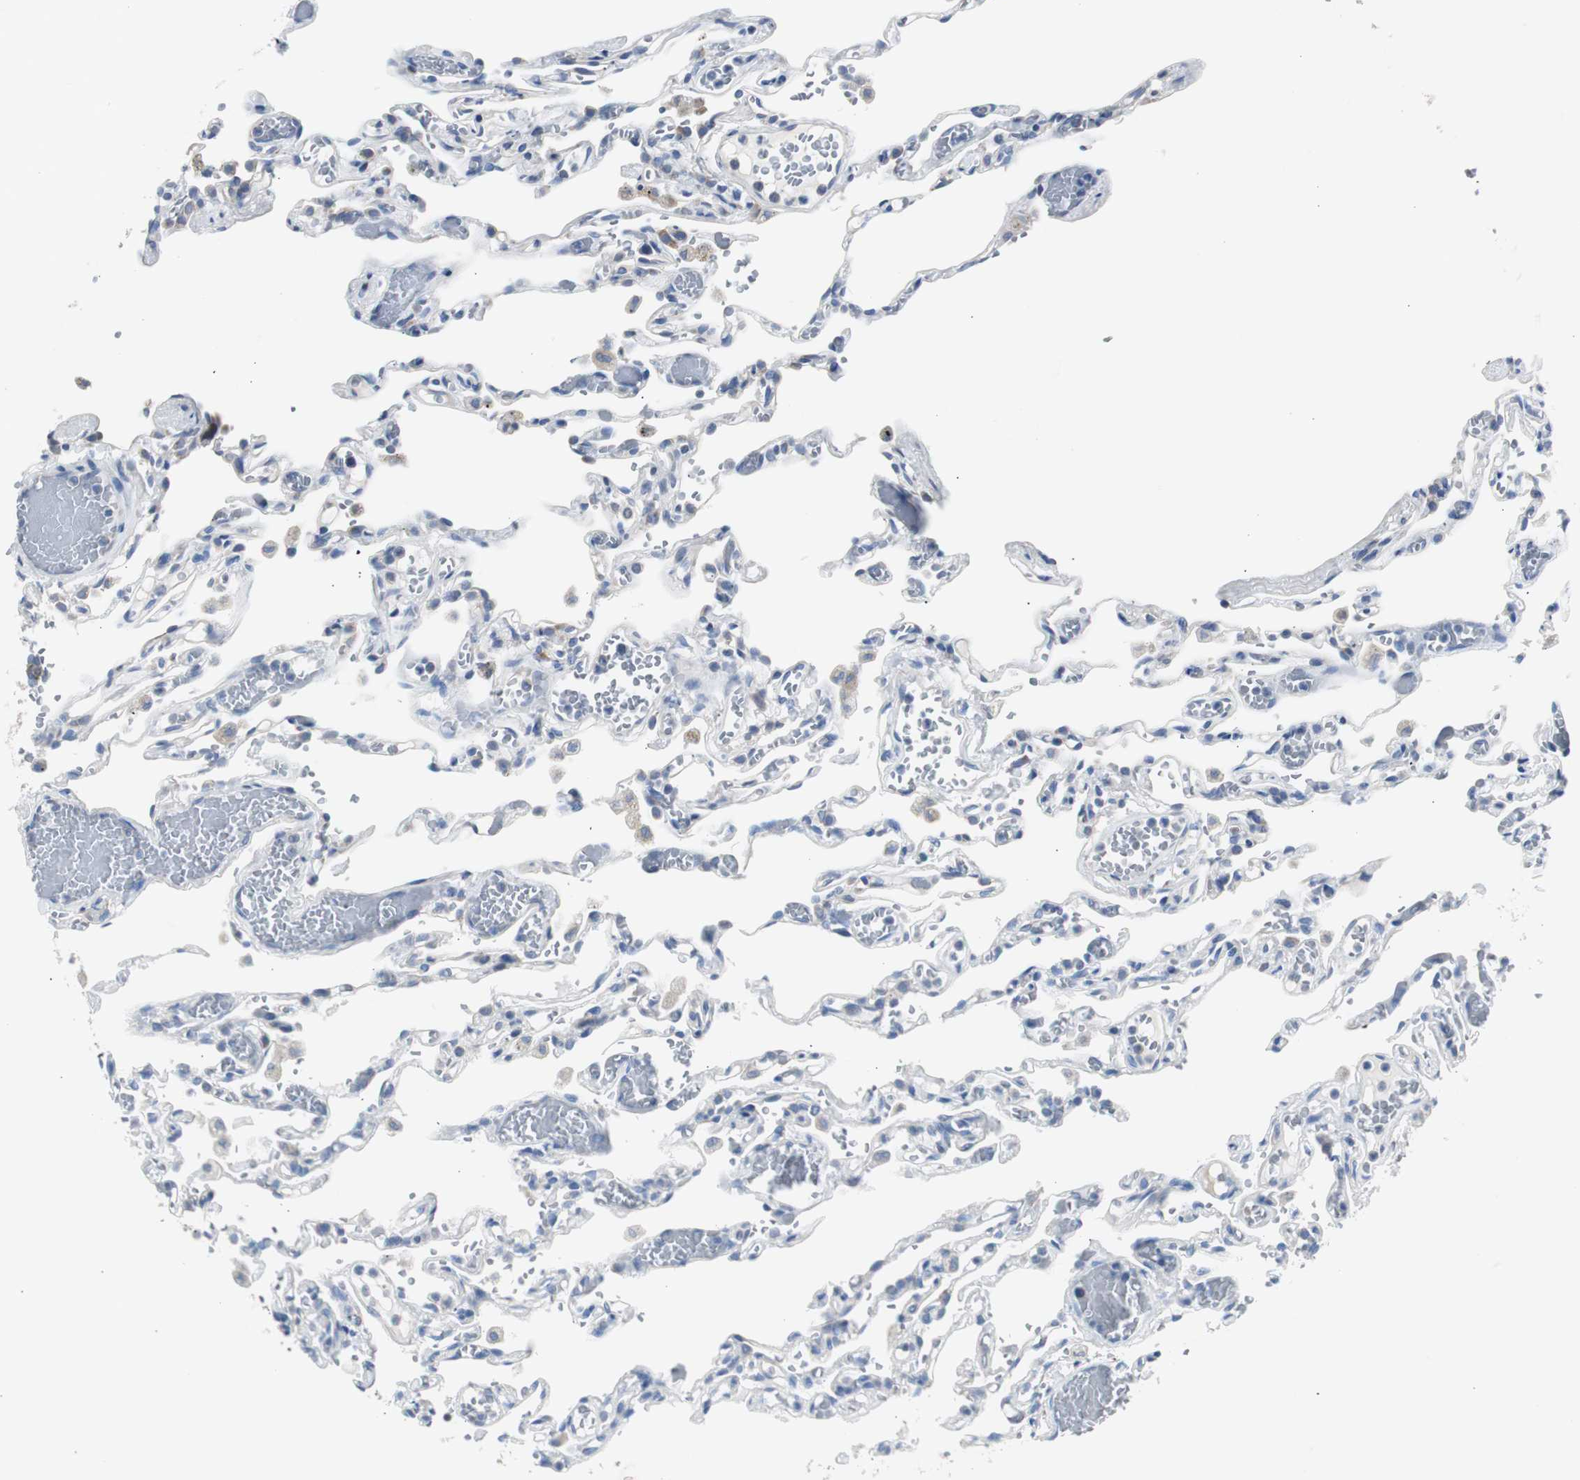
{"staining": {"intensity": "negative", "quantity": "none", "location": "none"}, "tissue": "lung", "cell_type": "Alveolar cells", "image_type": "normal", "snomed": [{"axis": "morphology", "description": "Normal tissue, NOS"}, {"axis": "topography", "description": "Lung"}], "caption": "The immunohistochemistry (IHC) photomicrograph has no significant staining in alveolar cells of lung. The staining was performed using DAB (3,3'-diaminobenzidine) to visualize the protein expression in brown, while the nuclei were stained in blue with hematoxylin (Magnification: 20x).", "gene": "RPS12", "patient": {"sex": "male", "age": 21}}